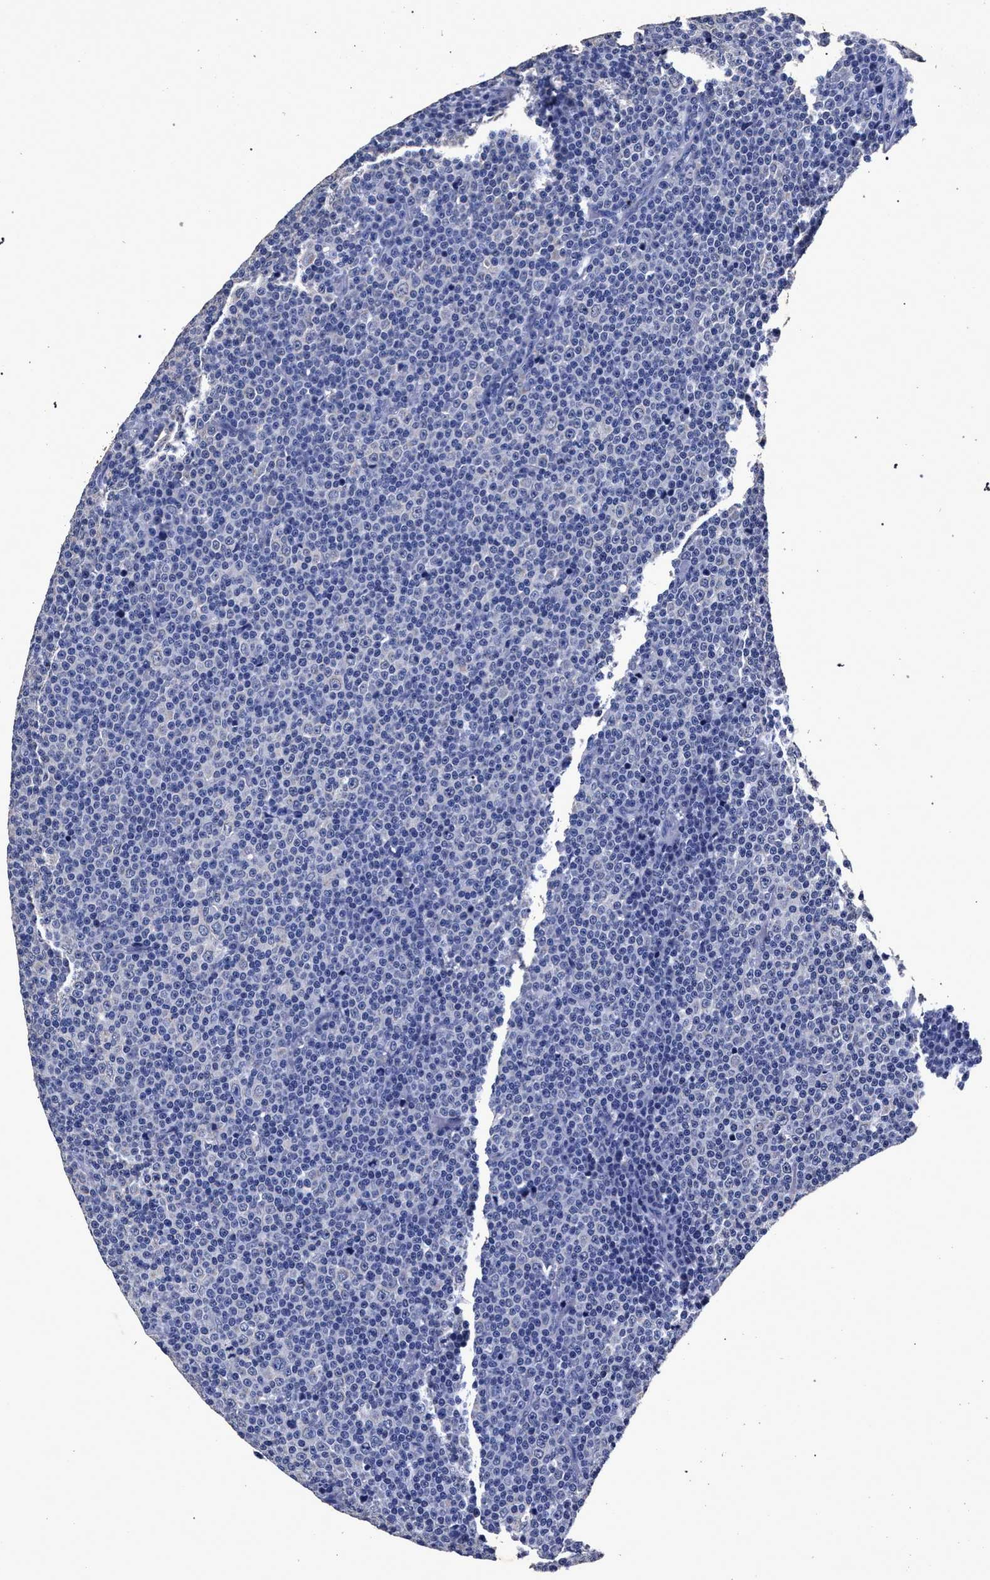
{"staining": {"intensity": "negative", "quantity": "none", "location": "none"}, "tissue": "lymphoma", "cell_type": "Tumor cells", "image_type": "cancer", "snomed": [{"axis": "morphology", "description": "Malignant lymphoma, non-Hodgkin's type, Low grade"}, {"axis": "topography", "description": "Lymph node"}], "caption": "Immunohistochemical staining of human malignant lymphoma, non-Hodgkin's type (low-grade) shows no significant positivity in tumor cells.", "gene": "ATP1A2", "patient": {"sex": "female", "age": 67}}